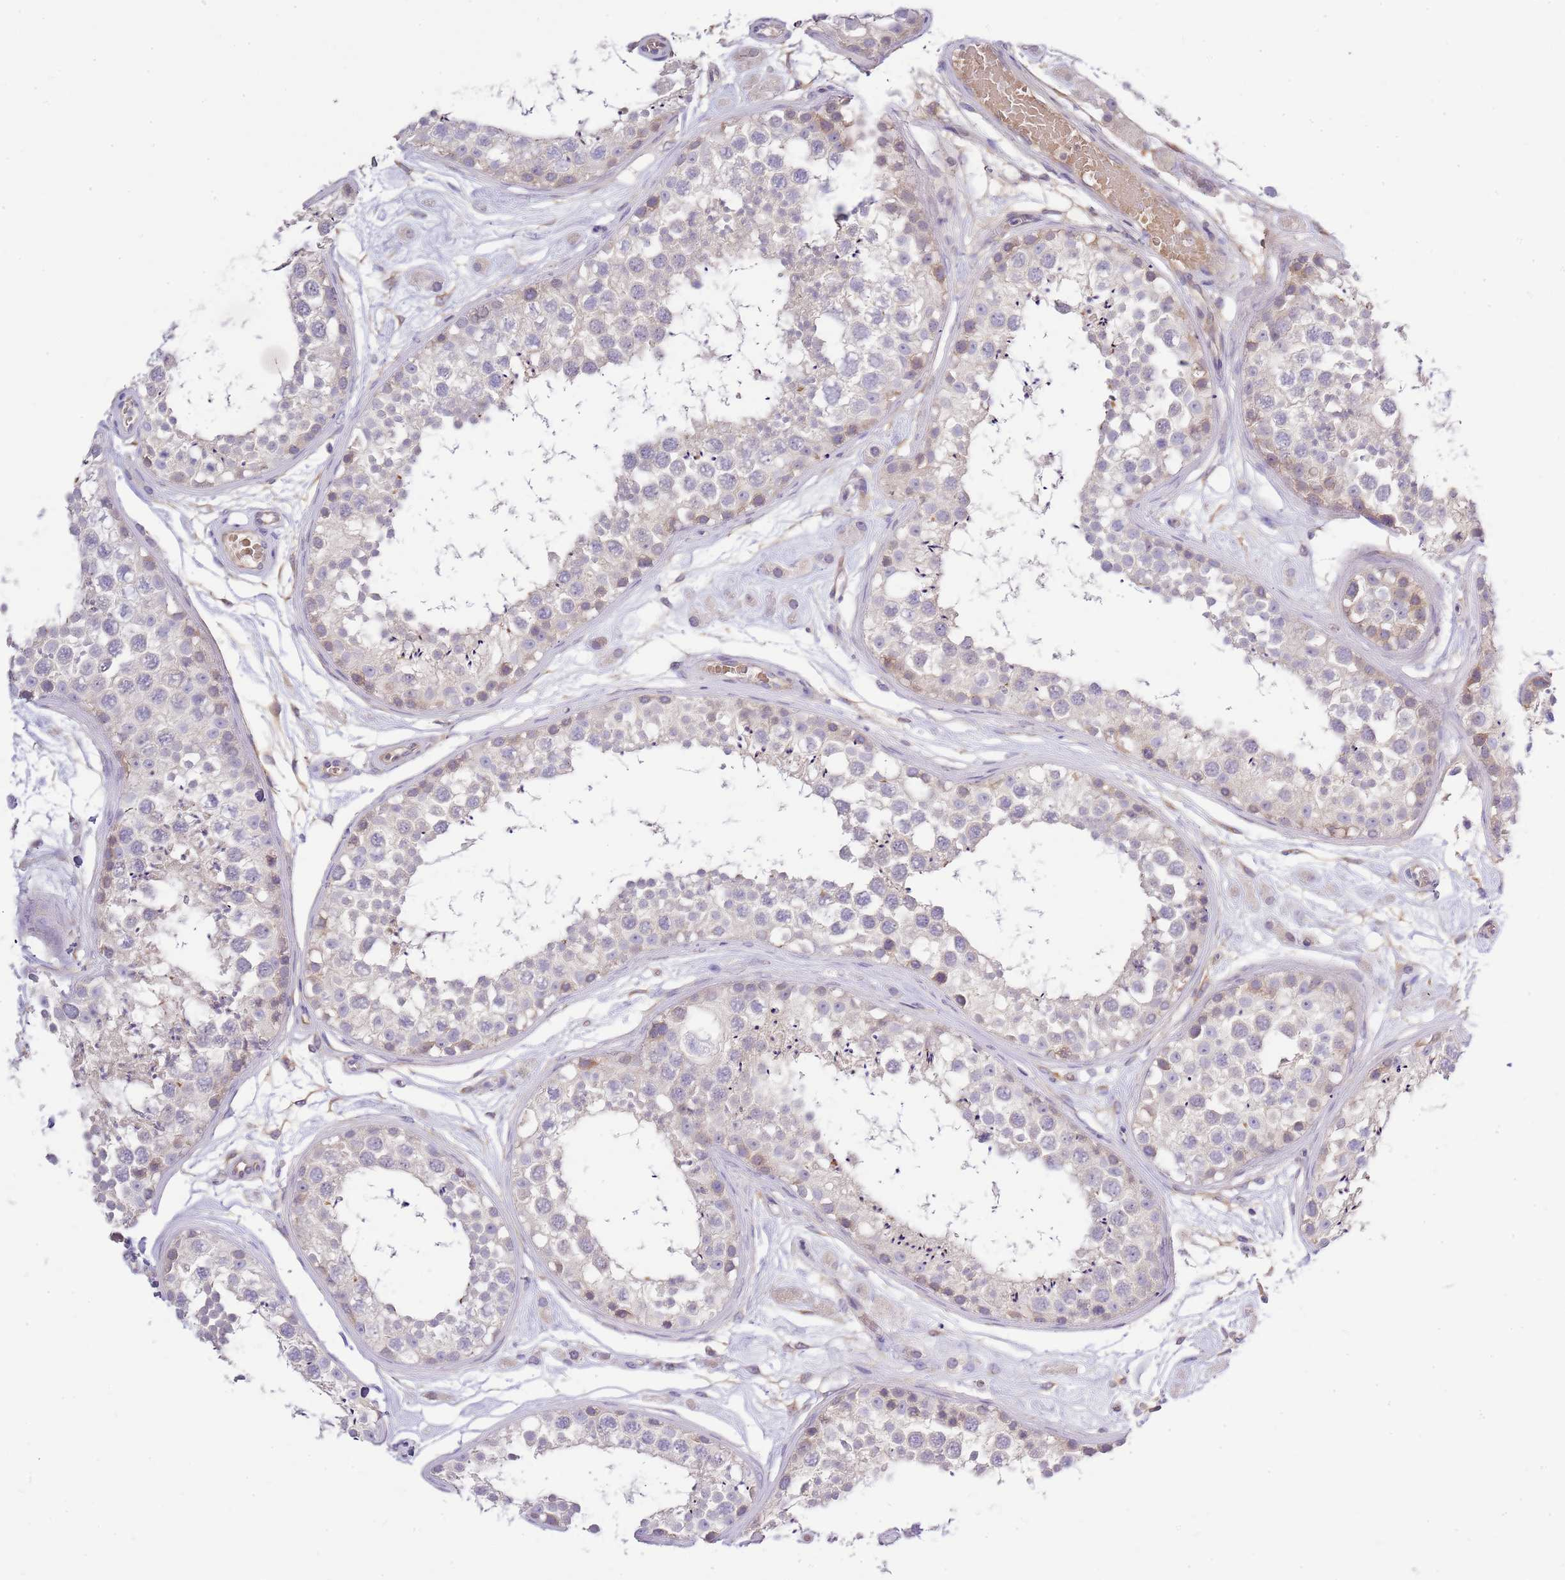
{"staining": {"intensity": "moderate", "quantity": "<25%", "location": "cytoplasmic/membranous"}, "tissue": "testis", "cell_type": "Cells in seminiferous ducts", "image_type": "normal", "snomed": [{"axis": "morphology", "description": "Normal tissue, NOS"}, {"axis": "topography", "description": "Testis"}], "caption": "Approximately <25% of cells in seminiferous ducts in unremarkable human testis demonstrate moderate cytoplasmic/membranous protein expression as visualized by brown immunohistochemical staining.", "gene": "RFK", "patient": {"sex": "male", "age": 25}}